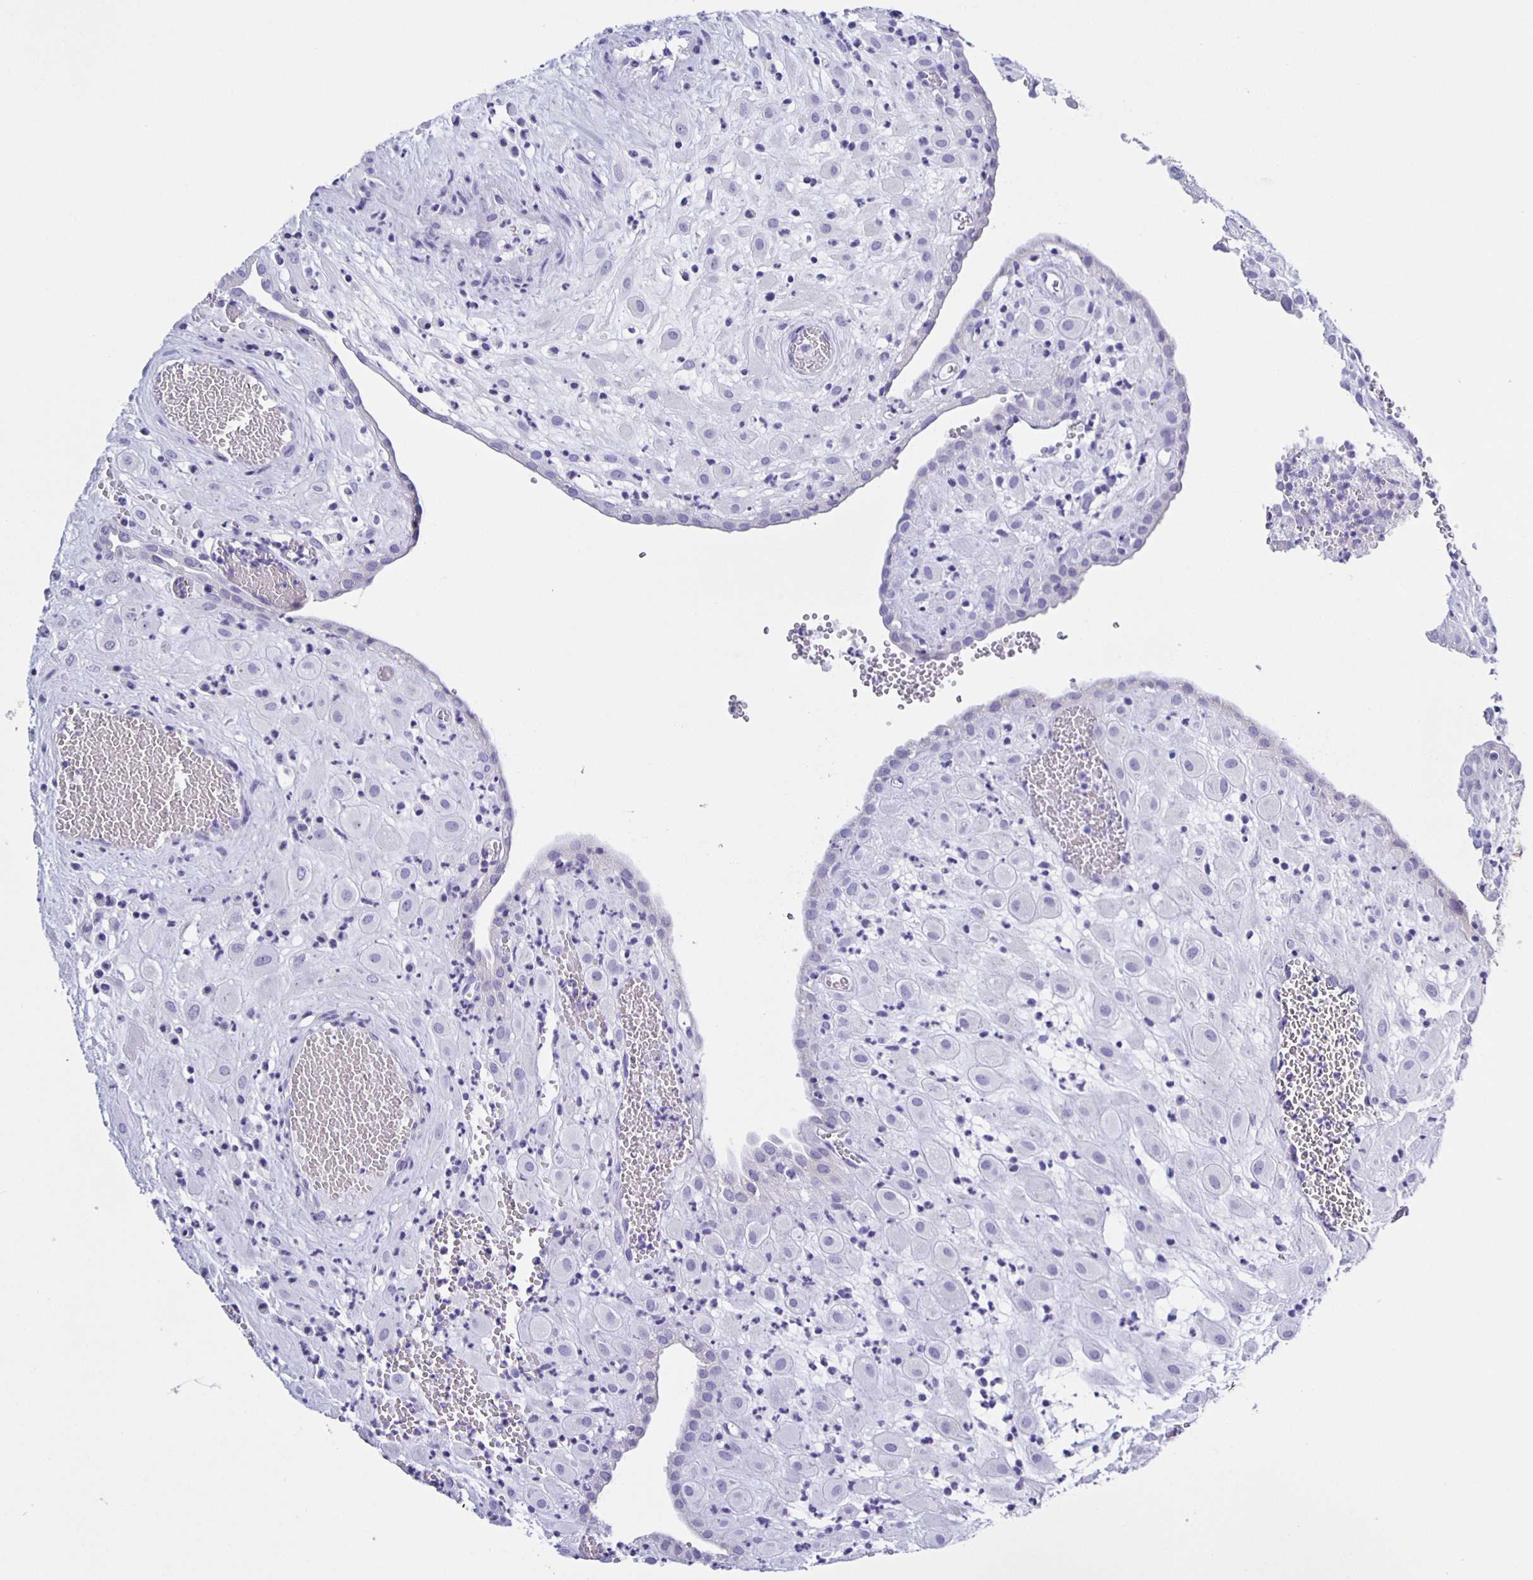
{"staining": {"intensity": "negative", "quantity": "none", "location": "none"}, "tissue": "placenta", "cell_type": "Decidual cells", "image_type": "normal", "snomed": [{"axis": "morphology", "description": "Normal tissue, NOS"}, {"axis": "topography", "description": "Placenta"}], "caption": "Image shows no significant protein expression in decidual cells of benign placenta. (Stains: DAB (3,3'-diaminobenzidine) immunohistochemistry (IHC) with hematoxylin counter stain, Microscopy: brightfield microscopy at high magnification).", "gene": "AQP6", "patient": {"sex": "female", "age": 24}}